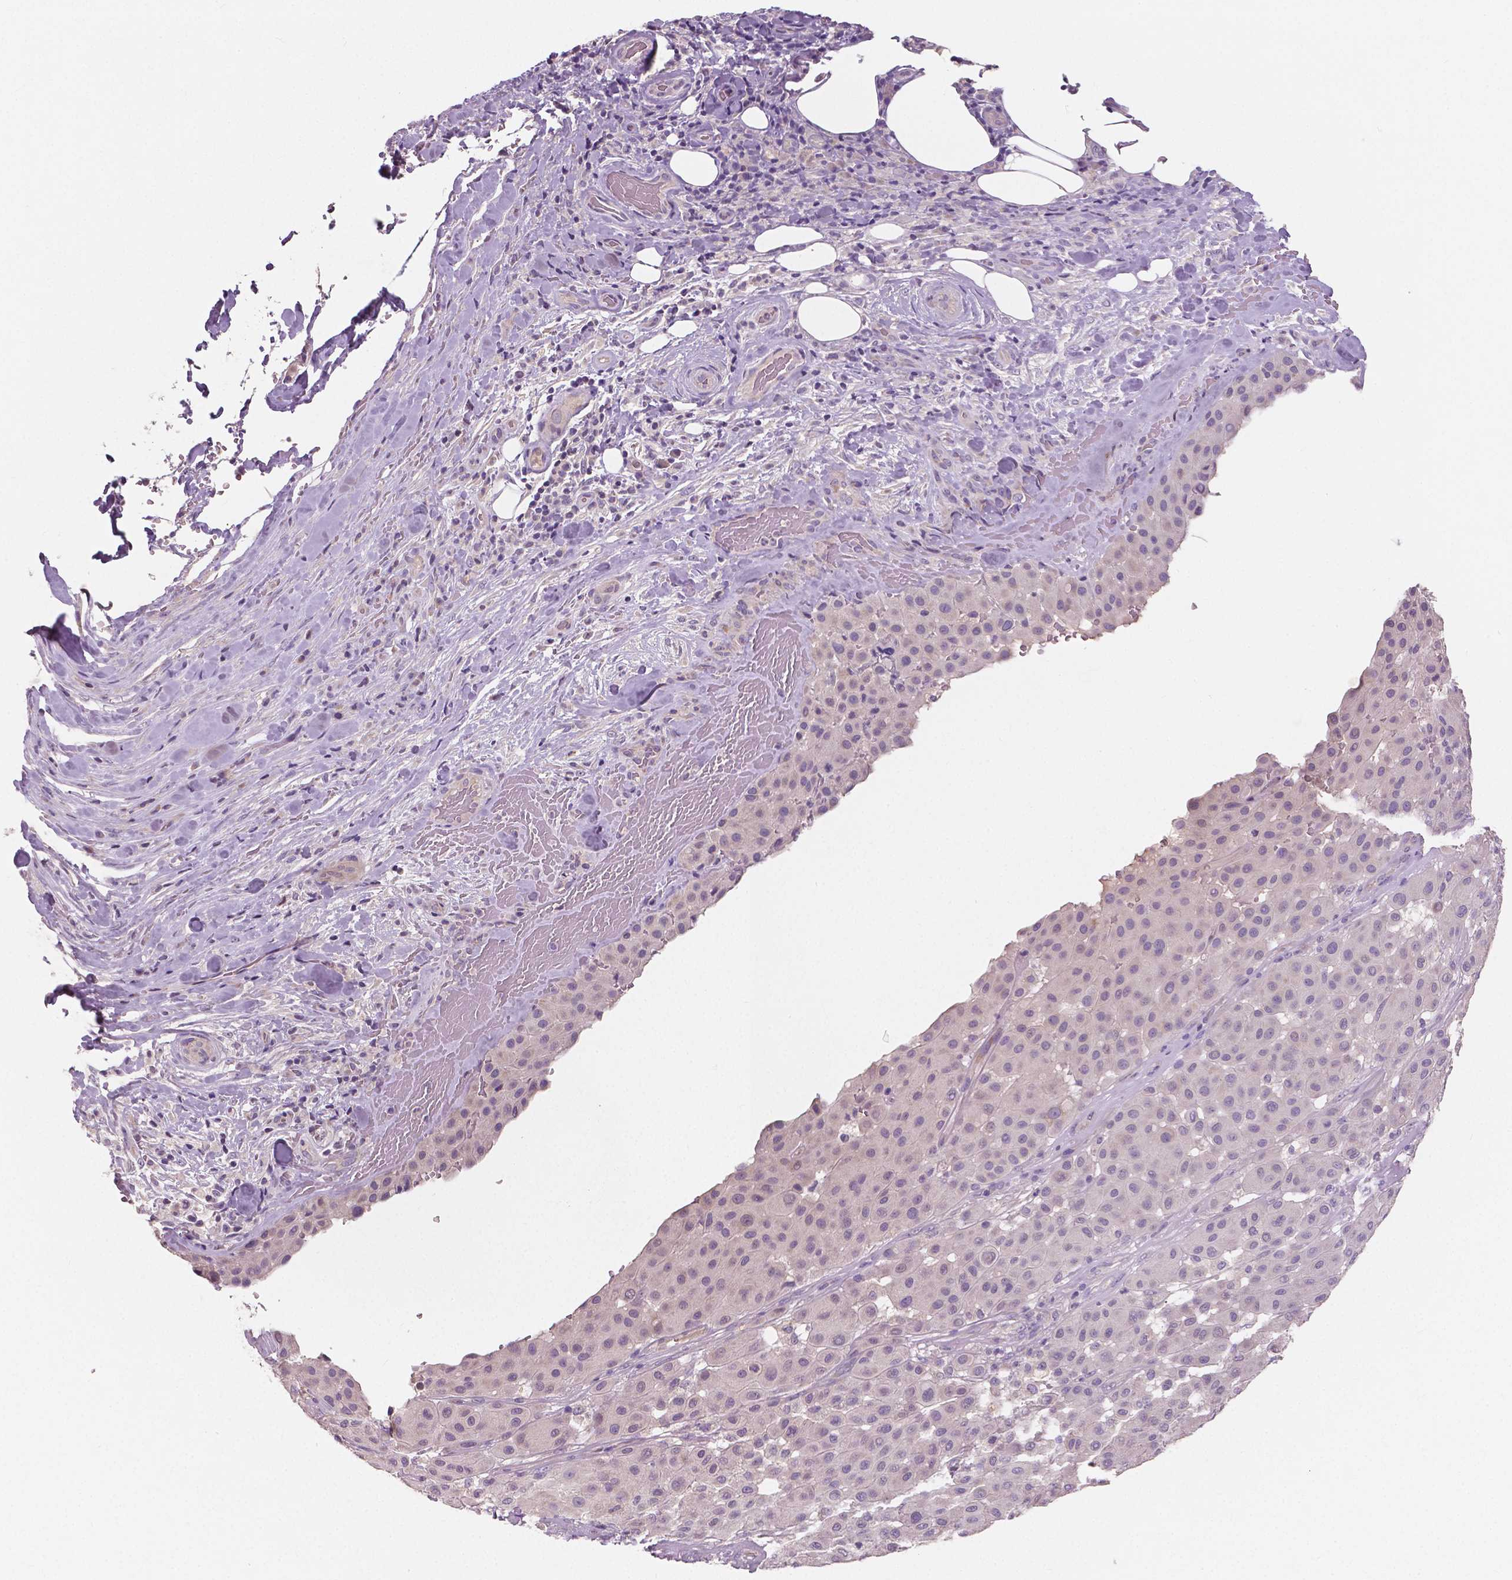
{"staining": {"intensity": "negative", "quantity": "none", "location": "none"}, "tissue": "melanoma", "cell_type": "Tumor cells", "image_type": "cancer", "snomed": [{"axis": "morphology", "description": "Malignant melanoma, Metastatic site"}, {"axis": "topography", "description": "Smooth muscle"}], "caption": "The IHC histopathology image has no significant positivity in tumor cells of malignant melanoma (metastatic site) tissue.", "gene": "LSM14B", "patient": {"sex": "male", "age": 41}}